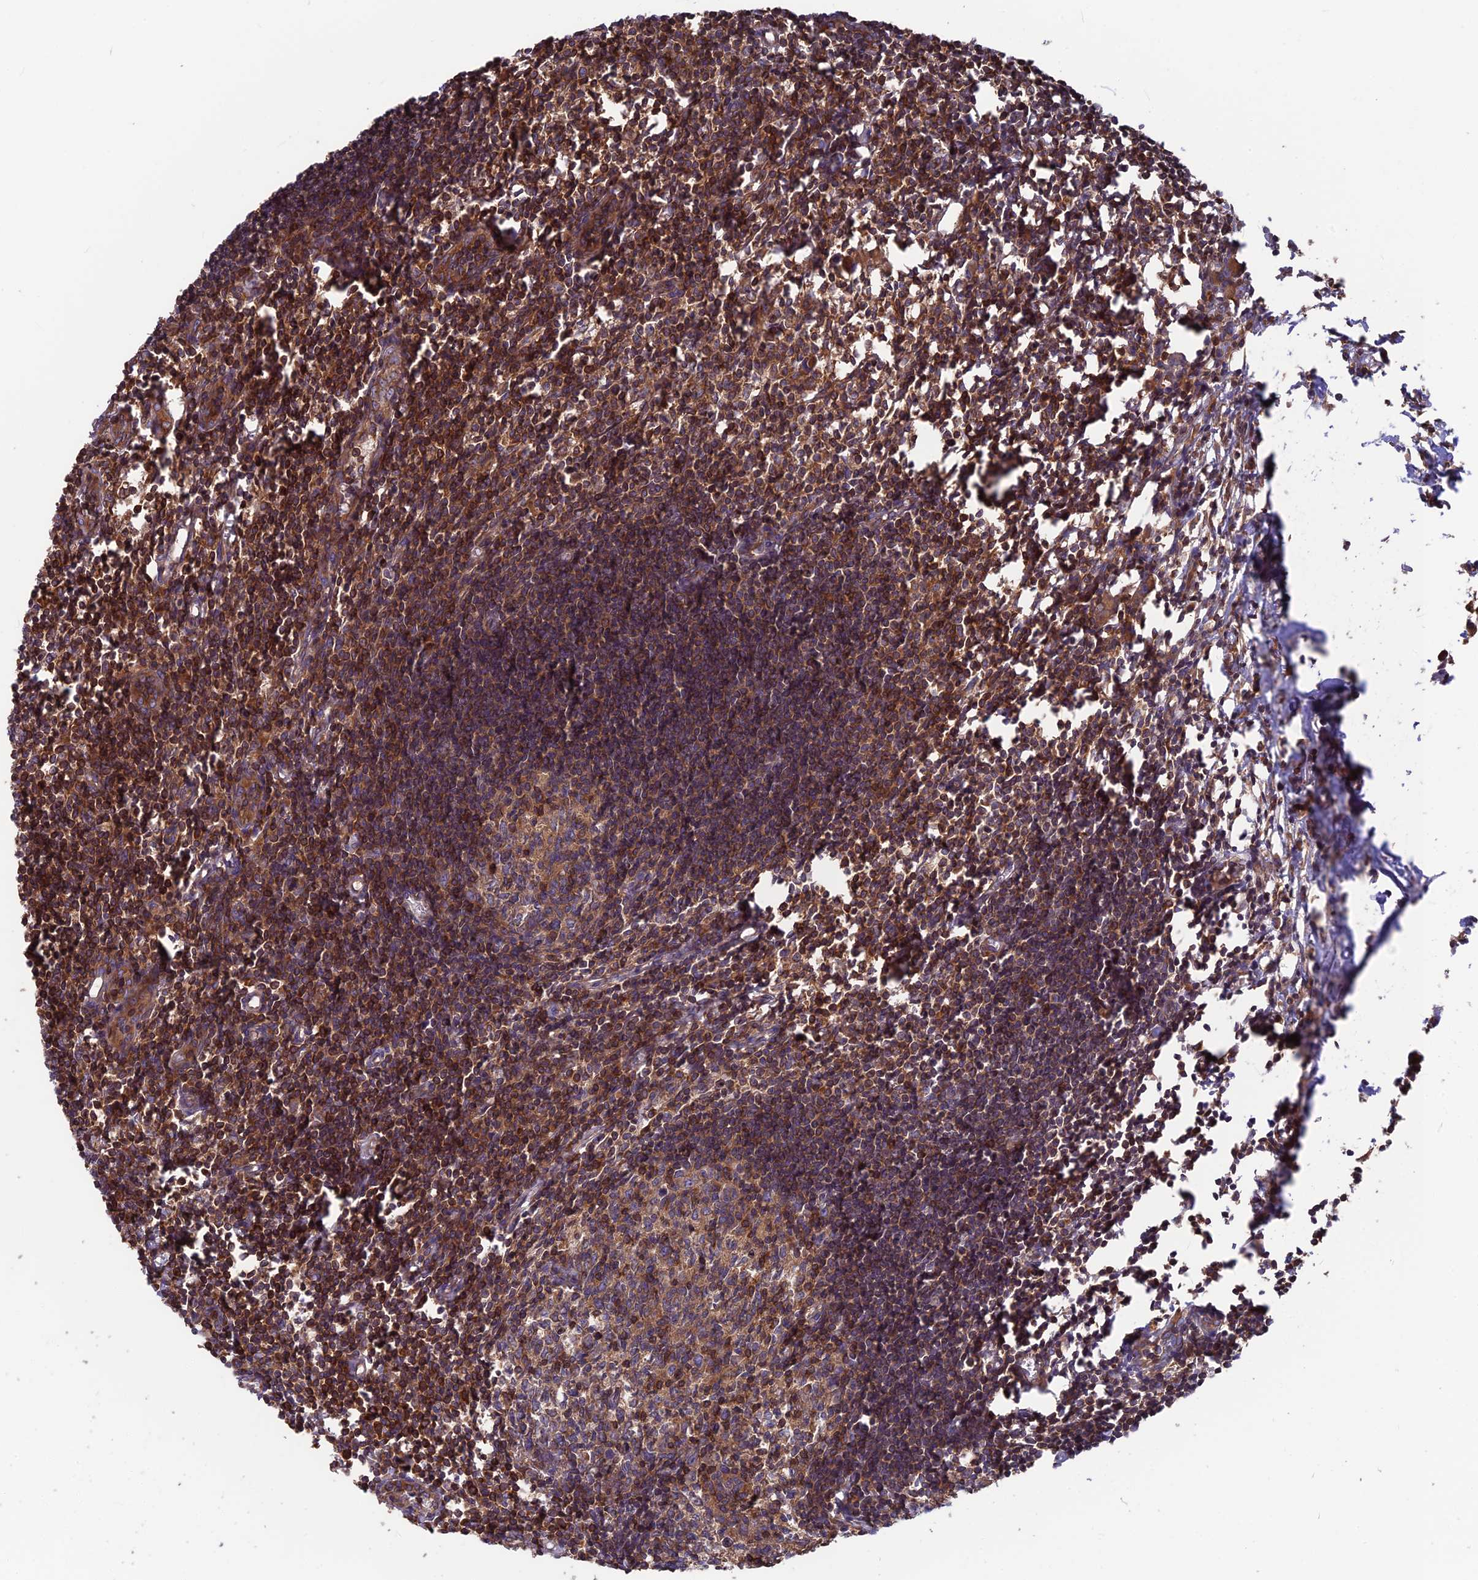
{"staining": {"intensity": "moderate", "quantity": ">75%", "location": "cytoplasmic/membranous"}, "tissue": "lymph node", "cell_type": "Germinal center cells", "image_type": "normal", "snomed": [{"axis": "morphology", "description": "Normal tissue, NOS"}, {"axis": "morphology", "description": "Malignant melanoma, Metastatic site"}, {"axis": "topography", "description": "Lymph node"}], "caption": "Moderate cytoplasmic/membranous staining is identified in about >75% of germinal center cells in benign lymph node.", "gene": "WDR1", "patient": {"sex": "male", "age": 41}}